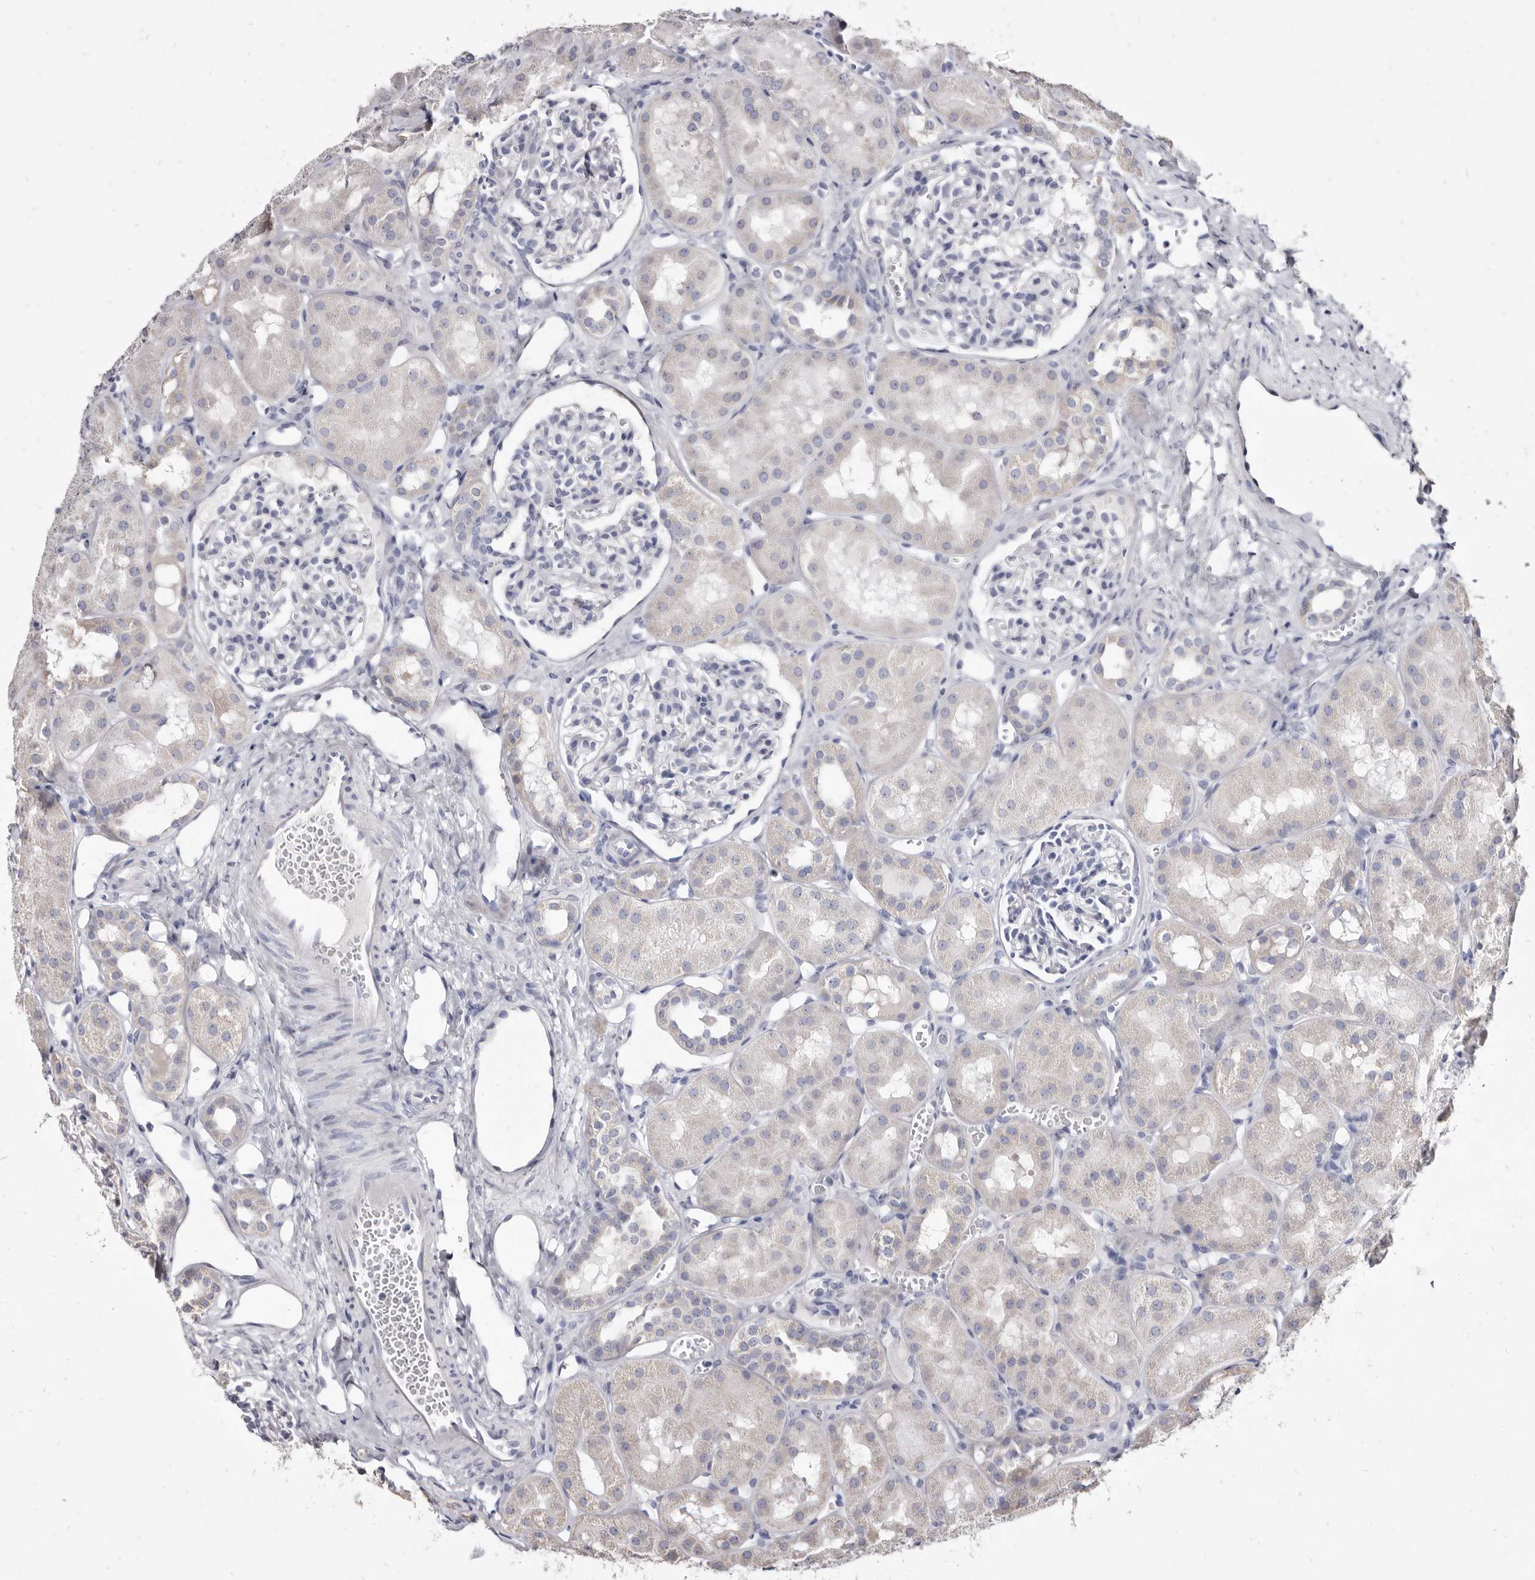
{"staining": {"intensity": "negative", "quantity": "none", "location": "none"}, "tissue": "kidney", "cell_type": "Cells in glomeruli", "image_type": "normal", "snomed": [{"axis": "morphology", "description": "Normal tissue, NOS"}, {"axis": "topography", "description": "Kidney"}], "caption": "There is no significant expression in cells in glomeruli of kidney. The staining was performed using DAB (3,3'-diaminobenzidine) to visualize the protein expression in brown, while the nuclei were stained in blue with hematoxylin (Magnification: 20x).", "gene": "CYP2E1", "patient": {"sex": "male", "age": 16}}